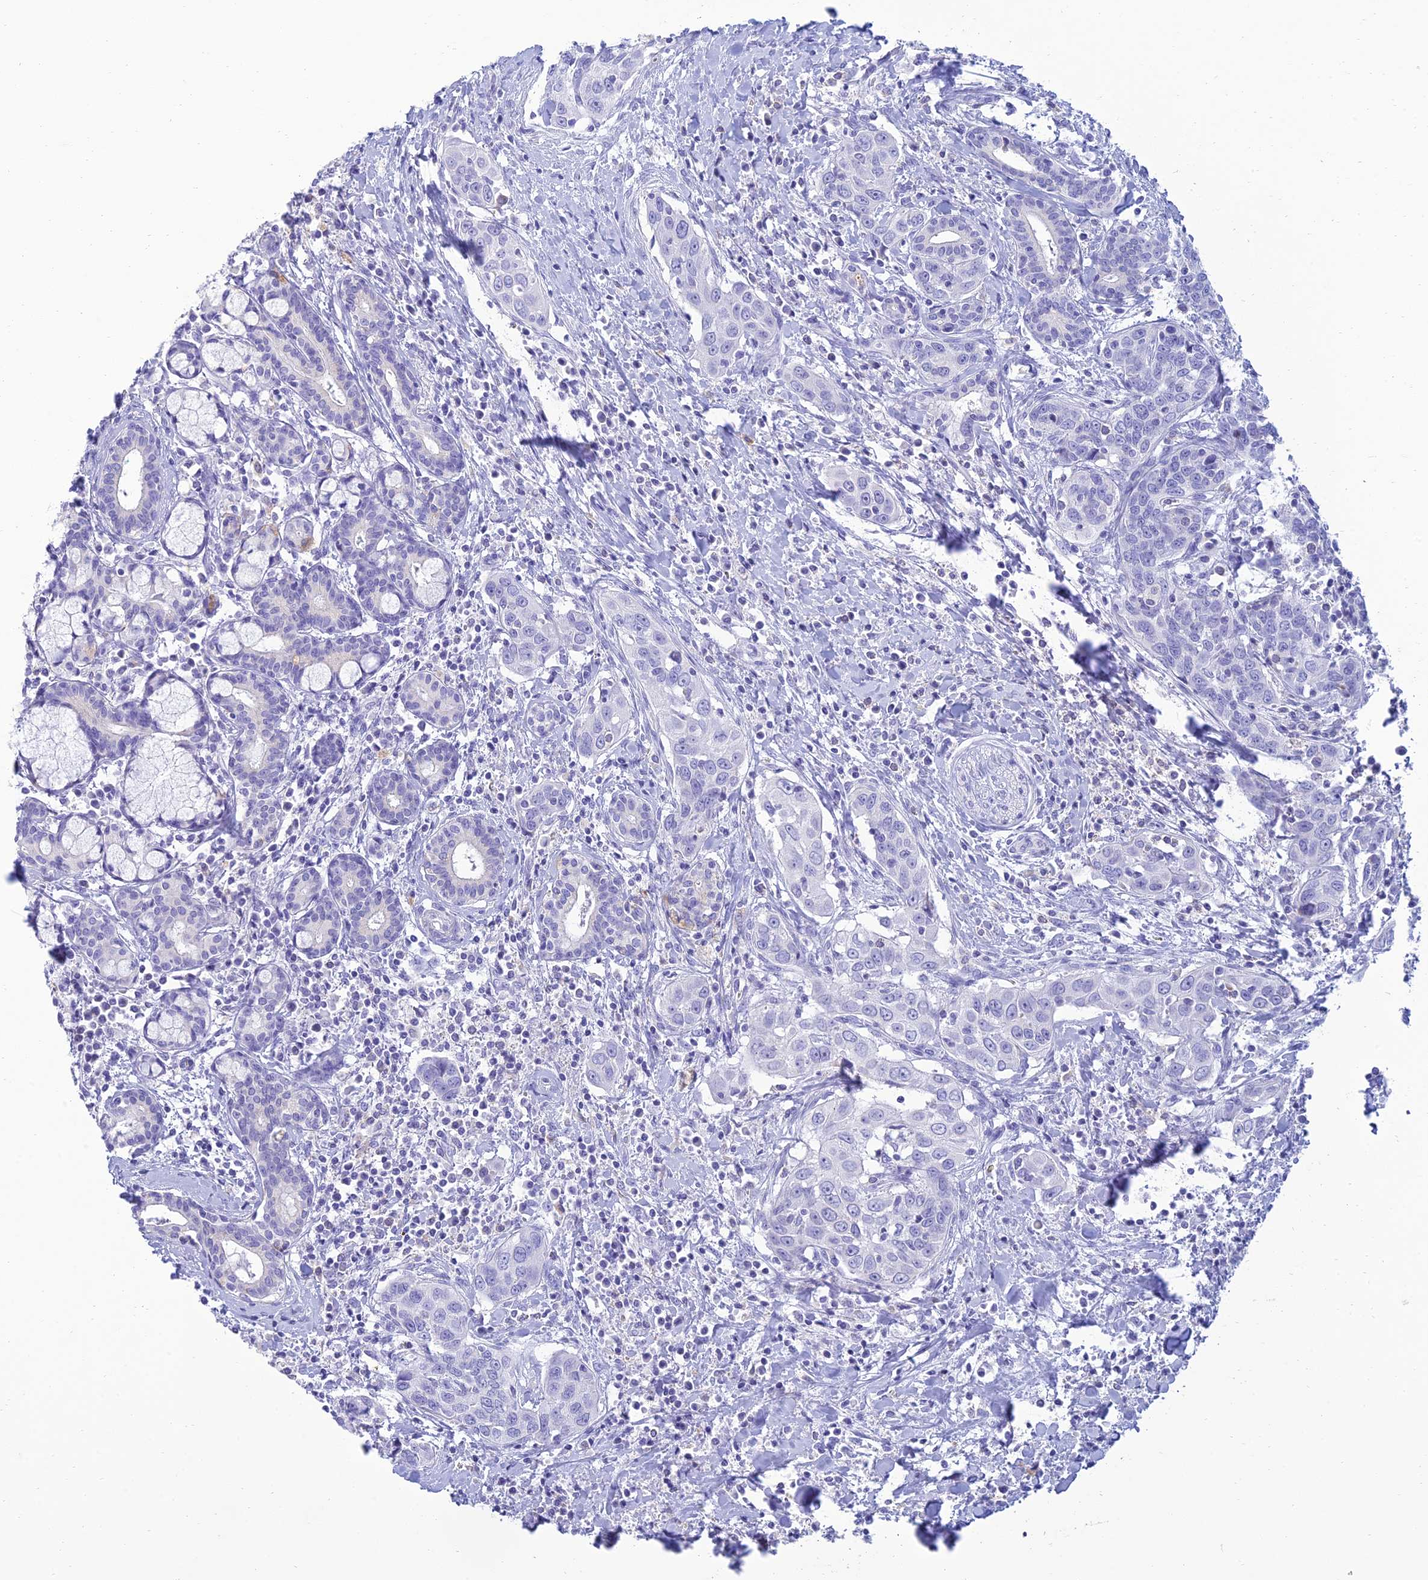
{"staining": {"intensity": "negative", "quantity": "none", "location": "none"}, "tissue": "head and neck cancer", "cell_type": "Tumor cells", "image_type": "cancer", "snomed": [{"axis": "morphology", "description": "Squamous cell carcinoma, NOS"}, {"axis": "topography", "description": "Oral tissue"}, {"axis": "topography", "description": "Head-Neck"}], "caption": "An IHC photomicrograph of head and neck cancer (squamous cell carcinoma) is shown. There is no staining in tumor cells of head and neck cancer (squamous cell carcinoma). (DAB (3,3'-diaminobenzidine) immunohistochemistry visualized using brightfield microscopy, high magnification).", "gene": "MAL2", "patient": {"sex": "female", "age": 50}}